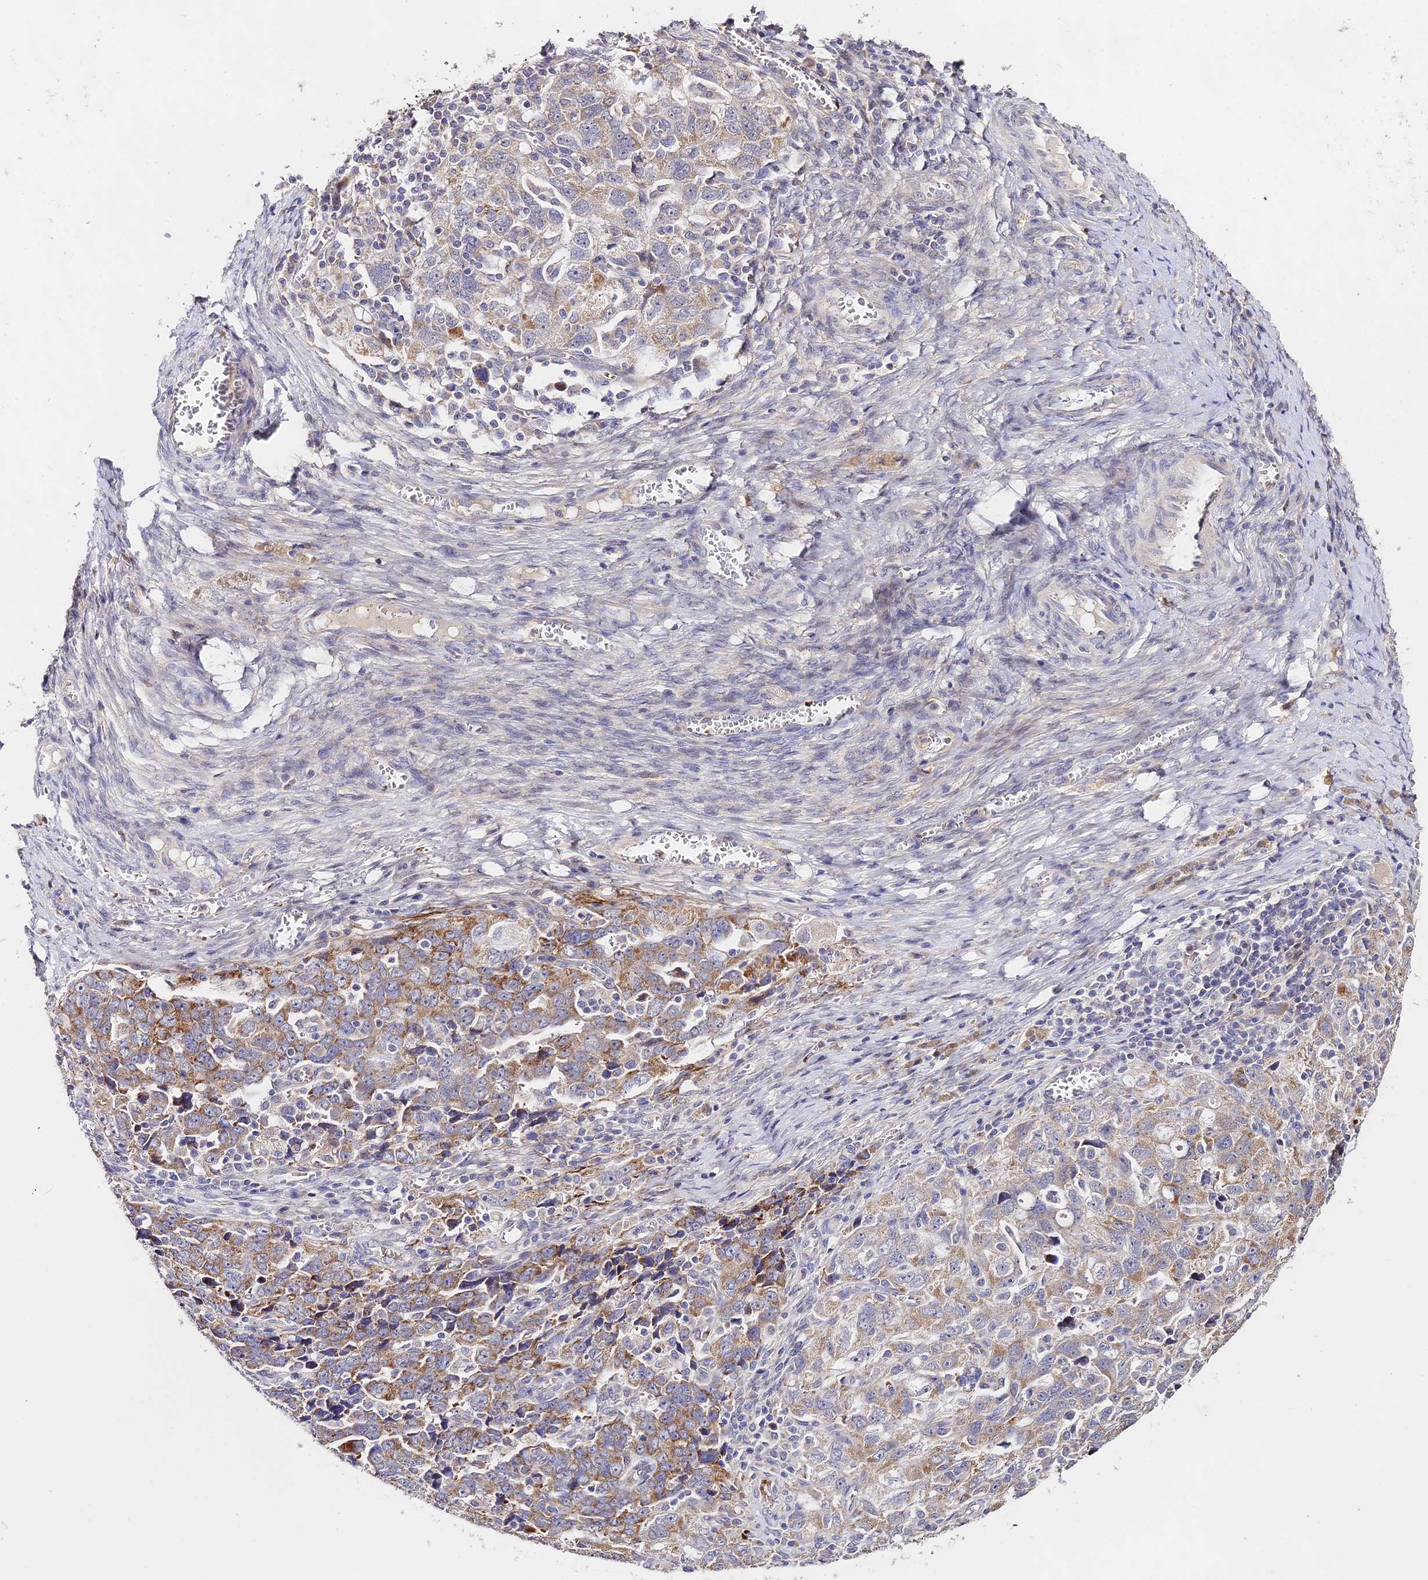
{"staining": {"intensity": "moderate", "quantity": "25%-75%", "location": "cytoplasmic/membranous"}, "tissue": "ovarian cancer", "cell_type": "Tumor cells", "image_type": "cancer", "snomed": [{"axis": "morphology", "description": "Carcinoma, NOS"}, {"axis": "morphology", "description": "Cystadenocarcinoma, serous, NOS"}, {"axis": "topography", "description": "Ovary"}], "caption": "Immunohistochemistry of ovarian carcinoma exhibits medium levels of moderate cytoplasmic/membranous staining in approximately 25%-75% of tumor cells. The protein is stained brown, and the nuclei are stained in blue (DAB IHC with brightfield microscopy, high magnification).", "gene": "WDR5B", "patient": {"sex": "female", "age": 69}}